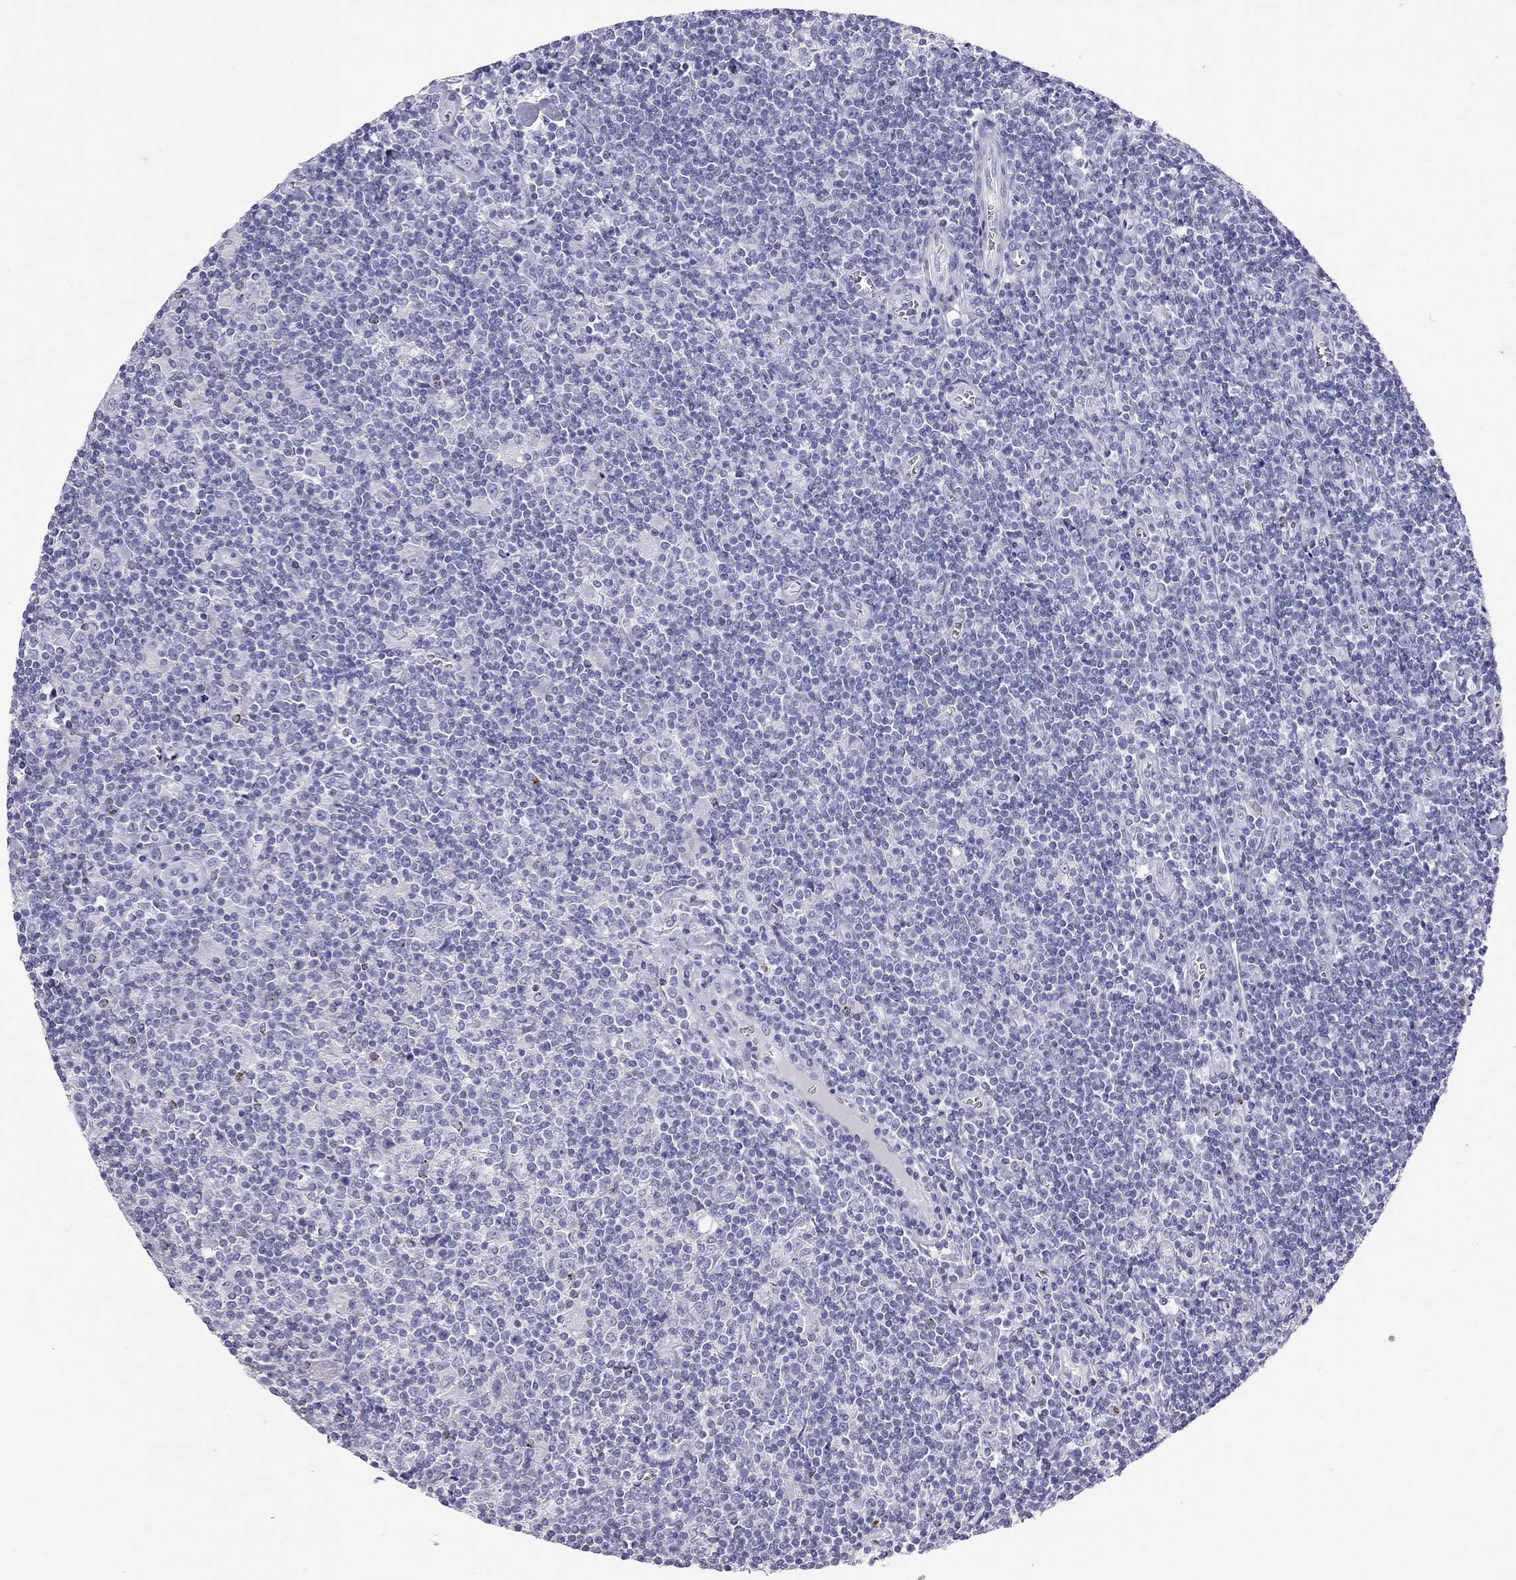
{"staining": {"intensity": "negative", "quantity": "none", "location": "none"}, "tissue": "lymphoma", "cell_type": "Tumor cells", "image_type": "cancer", "snomed": [{"axis": "morphology", "description": "Hodgkin's disease, NOS"}, {"axis": "topography", "description": "Lymph node"}], "caption": "A histopathology image of lymphoma stained for a protein reveals no brown staining in tumor cells. Brightfield microscopy of IHC stained with DAB (brown) and hematoxylin (blue), captured at high magnification.", "gene": "STAG3", "patient": {"sex": "male", "age": 40}}